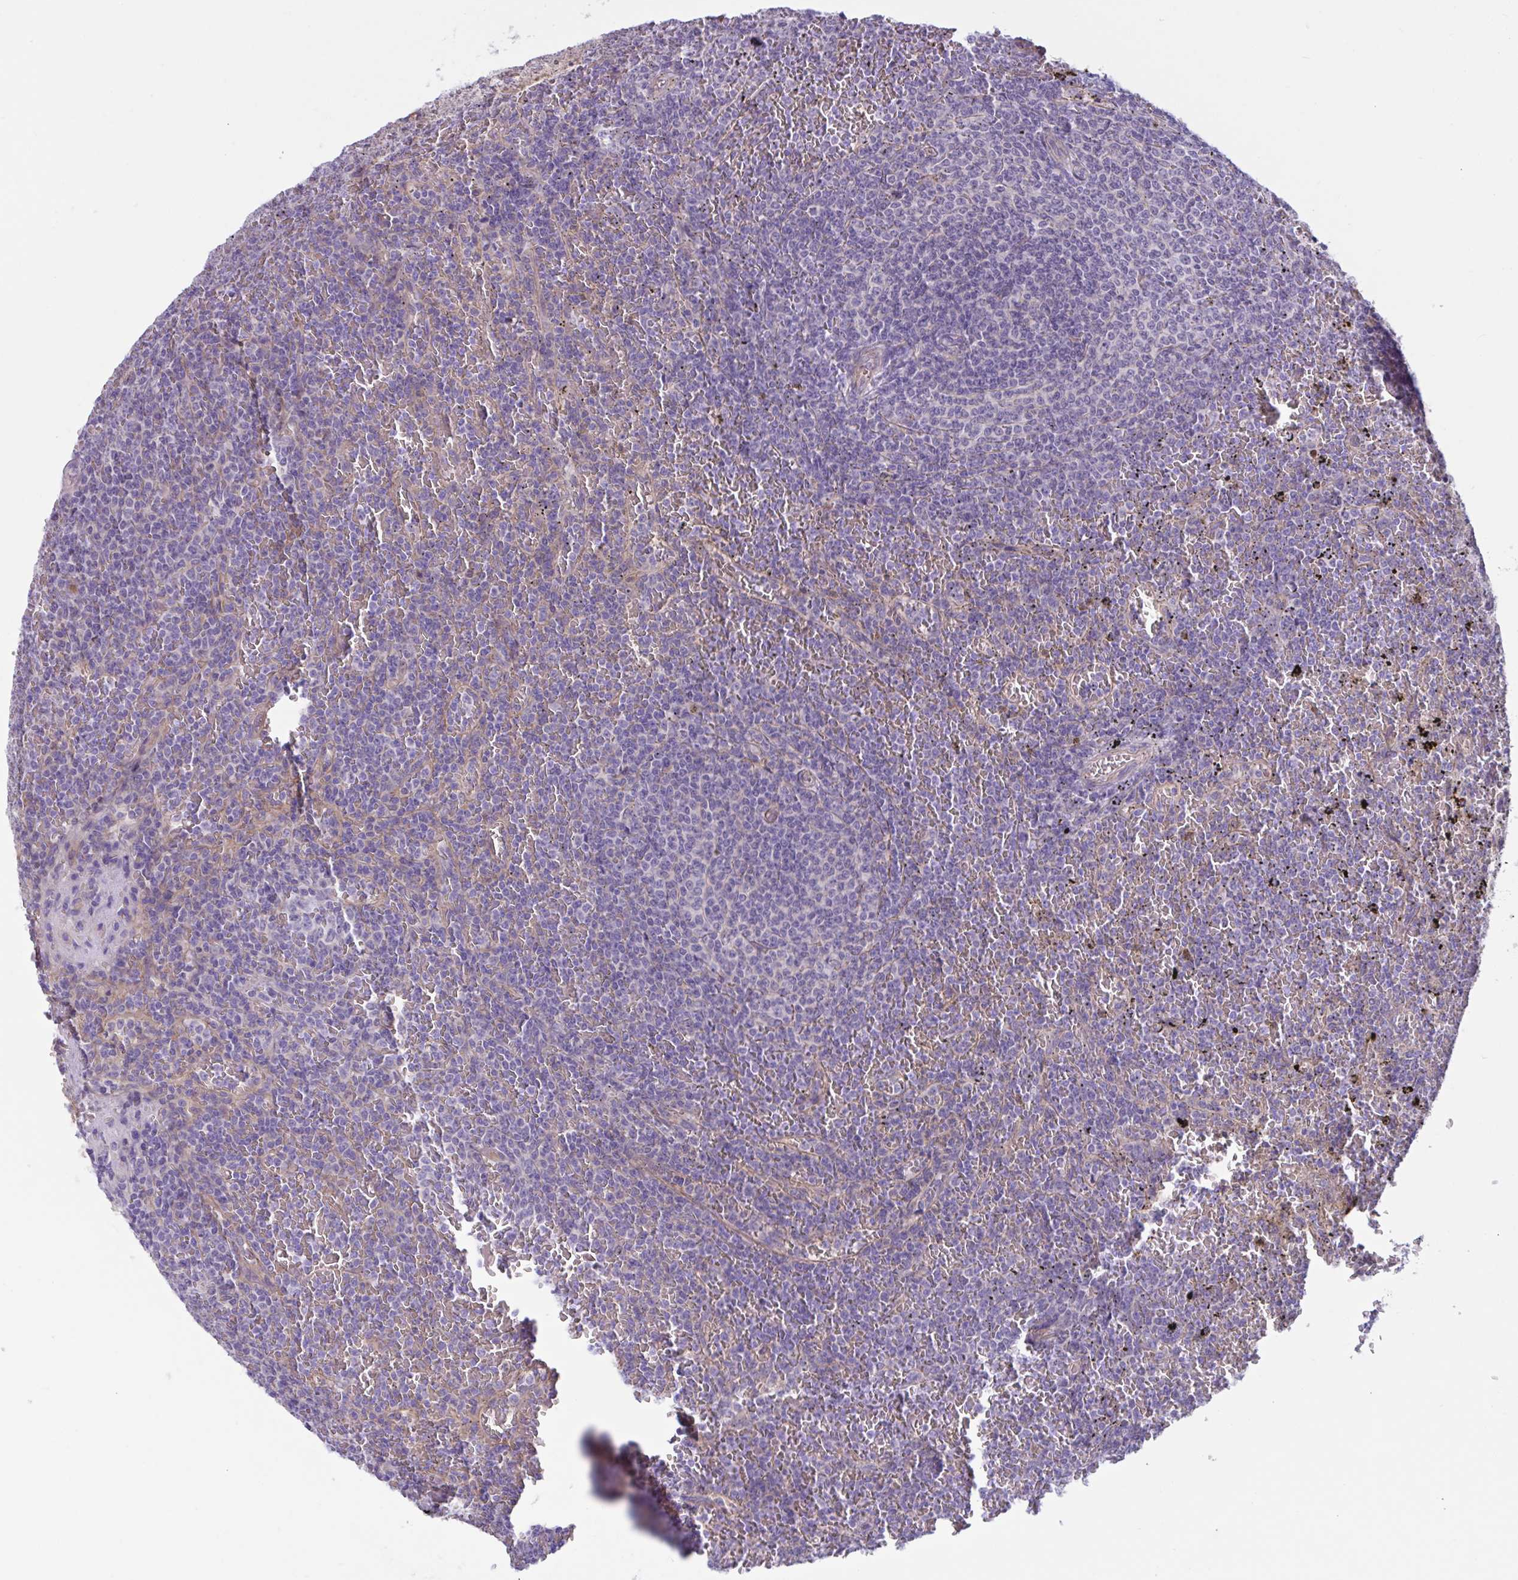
{"staining": {"intensity": "negative", "quantity": "none", "location": "none"}, "tissue": "lymphoma", "cell_type": "Tumor cells", "image_type": "cancer", "snomed": [{"axis": "morphology", "description": "Malignant lymphoma, non-Hodgkin's type, Low grade"}, {"axis": "topography", "description": "Spleen"}], "caption": "A histopathology image of lymphoma stained for a protein displays no brown staining in tumor cells. (IHC, brightfield microscopy, high magnification).", "gene": "TTC7B", "patient": {"sex": "female", "age": 77}}